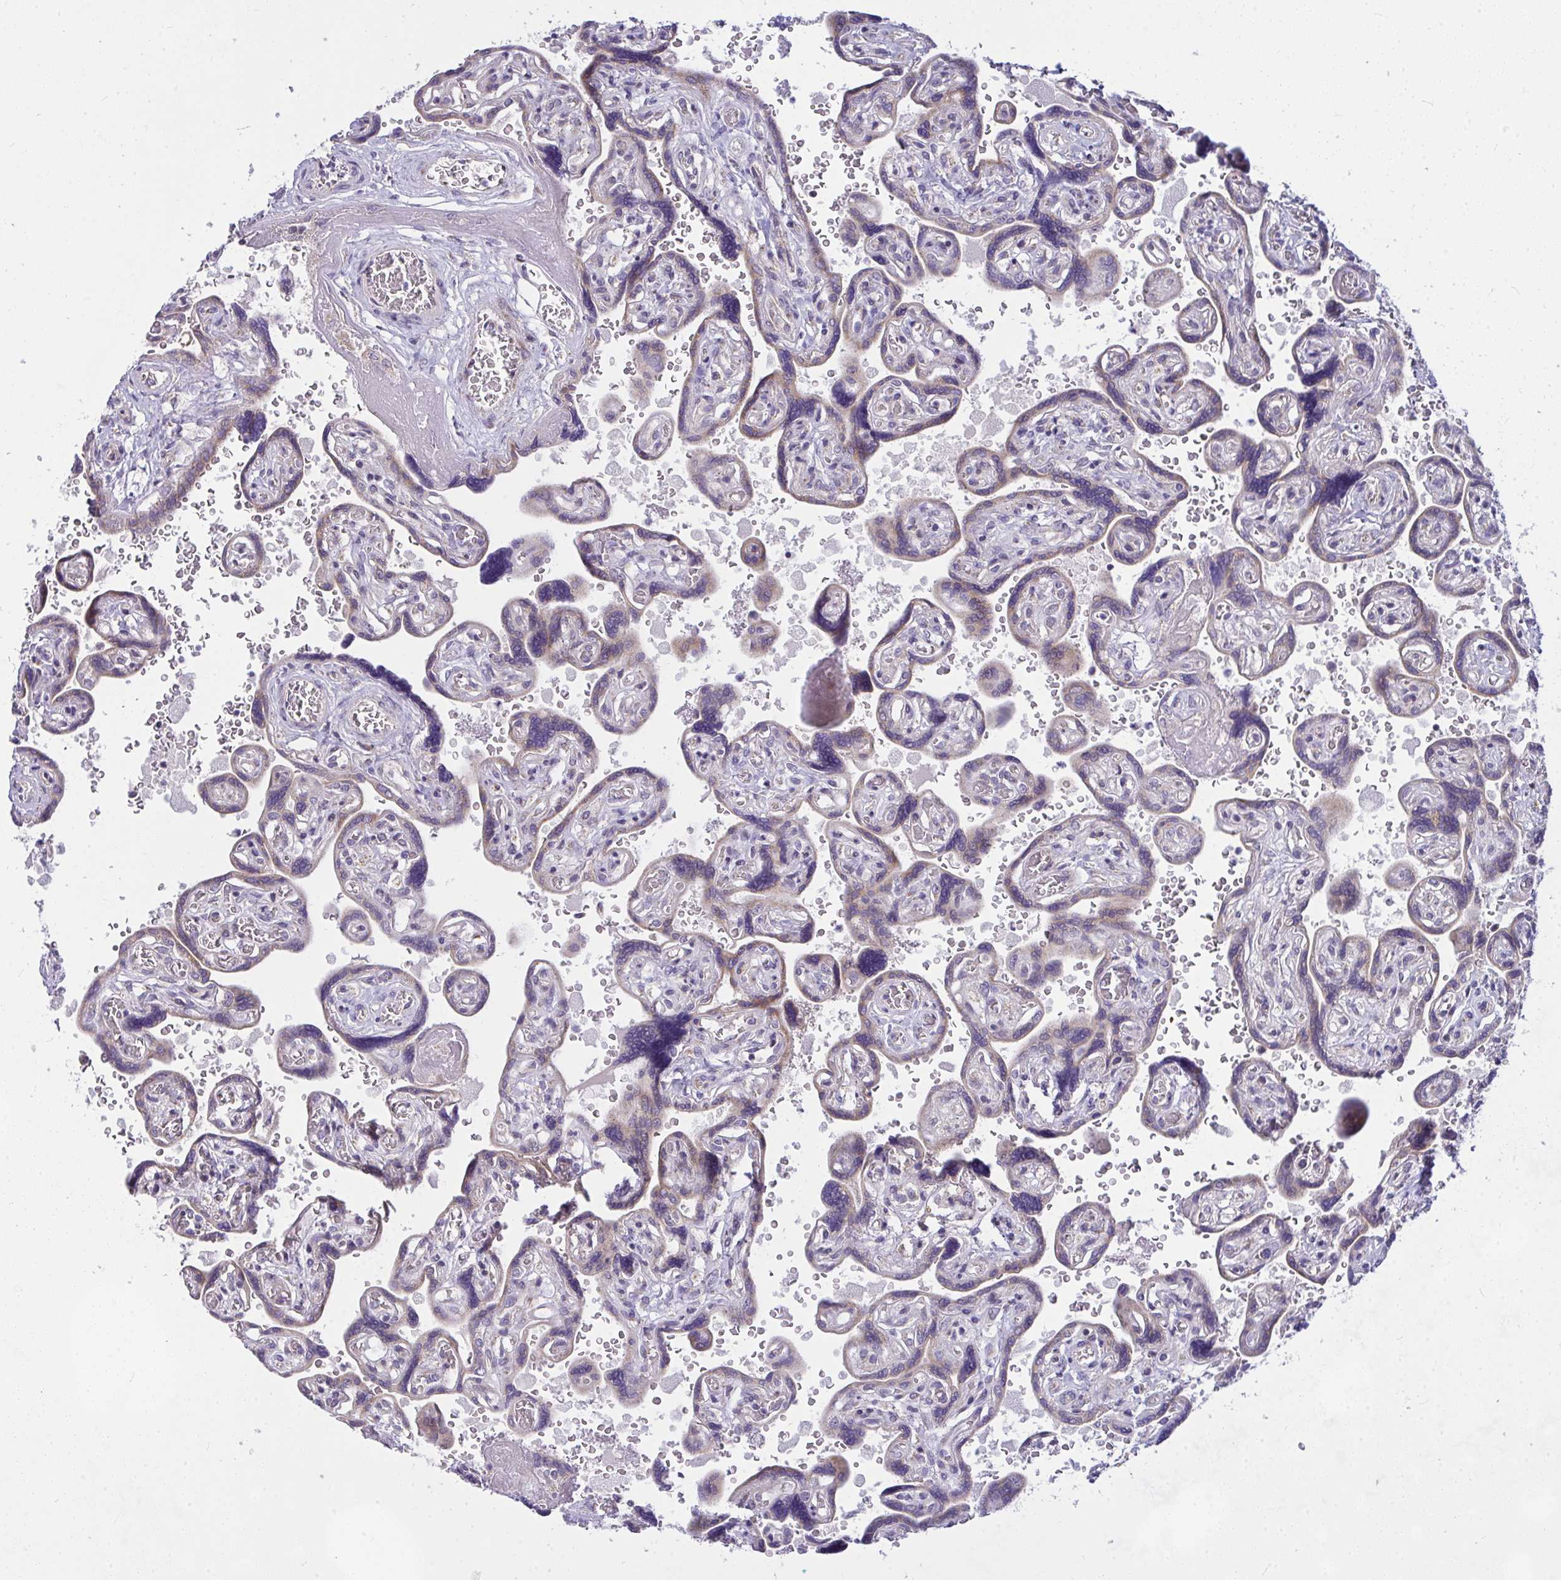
{"staining": {"intensity": "weak", "quantity": "25%-75%", "location": "cytoplasmic/membranous"}, "tissue": "placenta", "cell_type": "Trophoblastic cells", "image_type": "normal", "snomed": [{"axis": "morphology", "description": "Normal tissue, NOS"}, {"axis": "topography", "description": "Placenta"}], "caption": "Immunohistochemical staining of normal placenta demonstrates low levels of weak cytoplasmic/membranous positivity in approximately 25%-75% of trophoblastic cells. (DAB = brown stain, brightfield microscopy at high magnification).", "gene": "CEP63", "patient": {"sex": "female", "age": 32}}